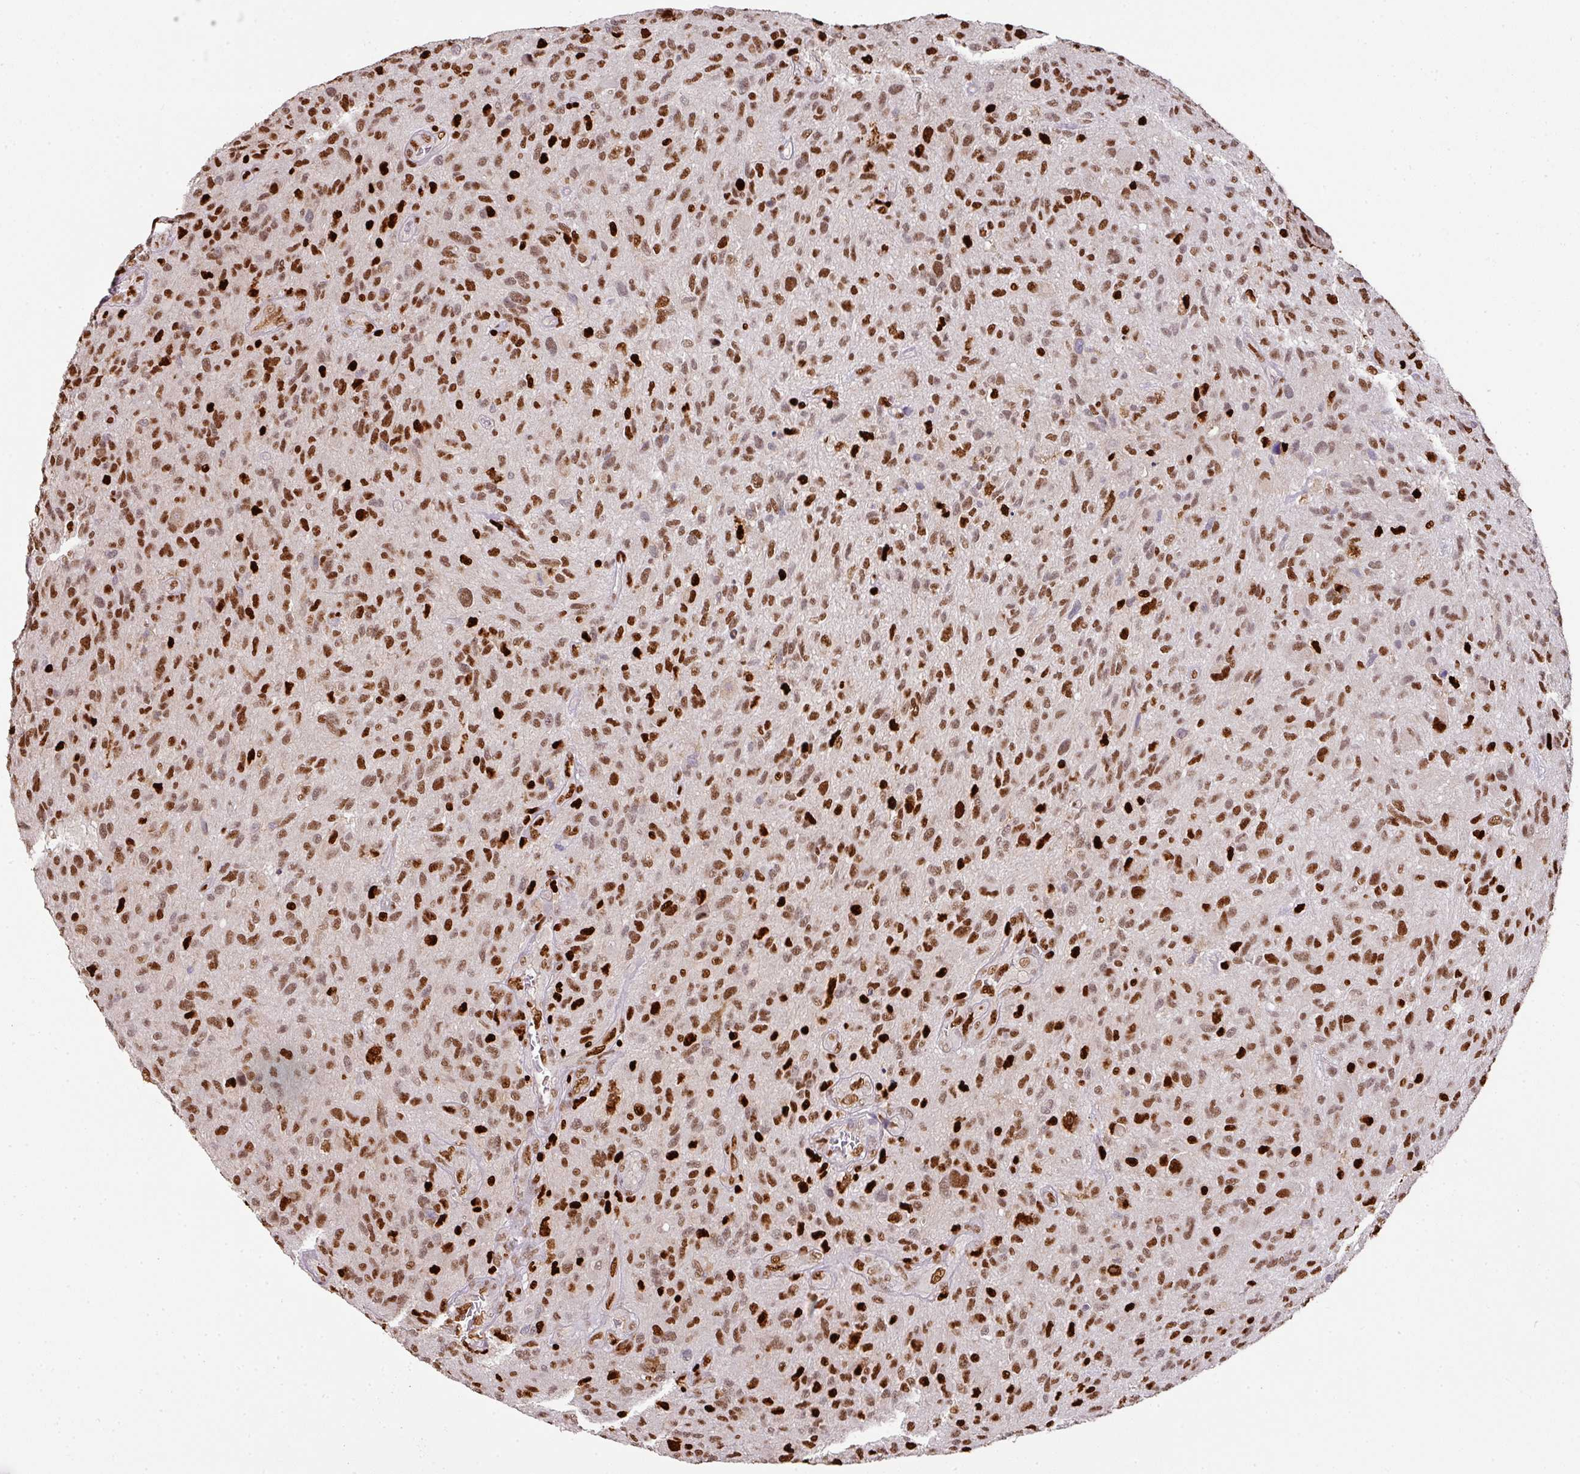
{"staining": {"intensity": "strong", "quantity": ">75%", "location": "nuclear"}, "tissue": "glioma", "cell_type": "Tumor cells", "image_type": "cancer", "snomed": [{"axis": "morphology", "description": "Glioma, malignant, High grade"}, {"axis": "topography", "description": "Brain"}], "caption": "Glioma was stained to show a protein in brown. There is high levels of strong nuclear expression in about >75% of tumor cells. The protein of interest is shown in brown color, while the nuclei are stained blue.", "gene": "SAMHD1", "patient": {"sex": "male", "age": 47}}